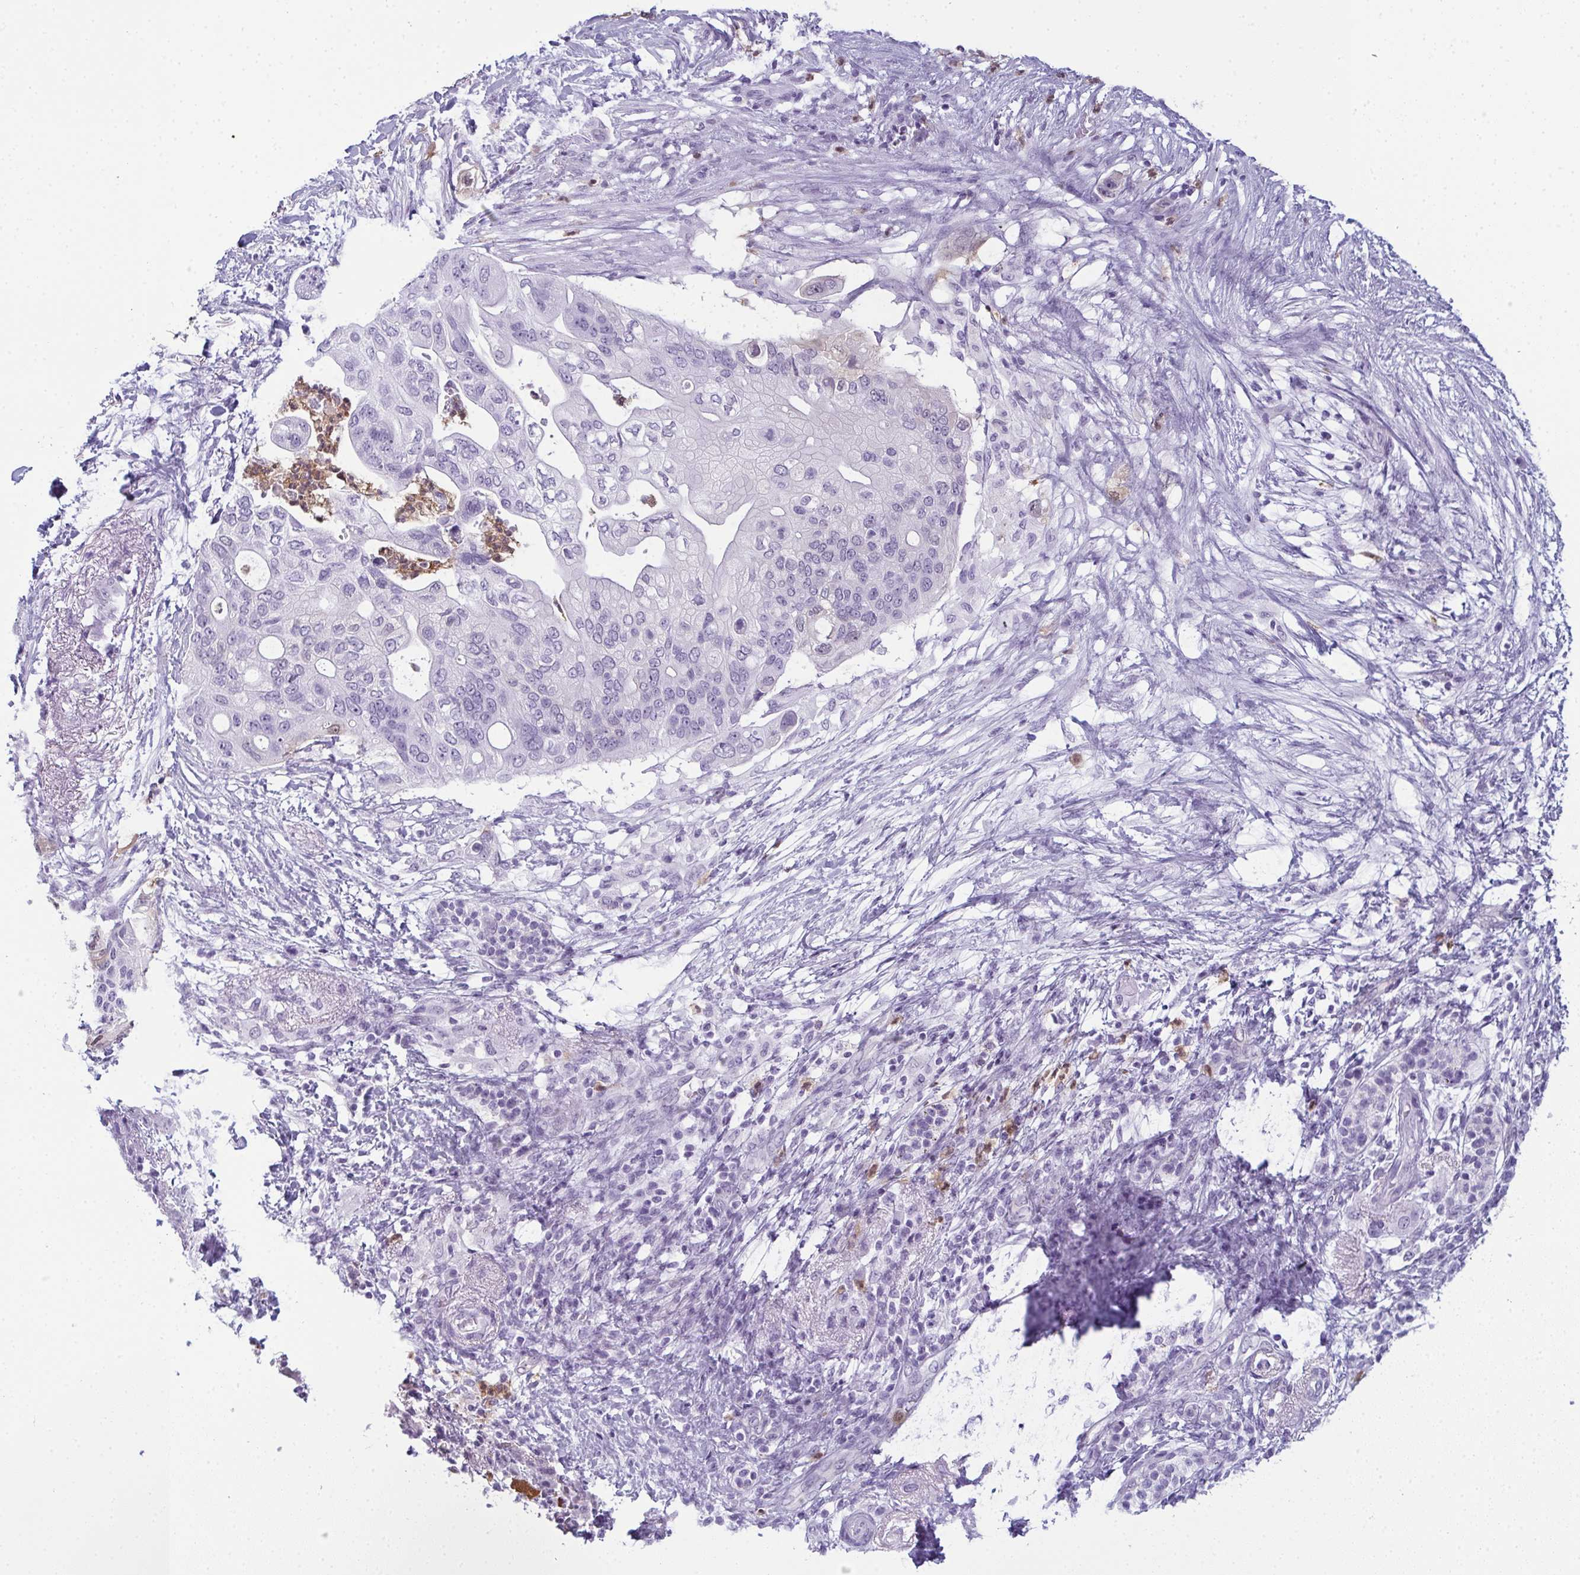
{"staining": {"intensity": "moderate", "quantity": "<25%", "location": "cytoplasmic/membranous,nuclear"}, "tissue": "pancreatic cancer", "cell_type": "Tumor cells", "image_type": "cancer", "snomed": [{"axis": "morphology", "description": "Adenocarcinoma, NOS"}, {"axis": "topography", "description": "Pancreas"}], "caption": "A brown stain highlights moderate cytoplasmic/membranous and nuclear positivity of a protein in human pancreatic cancer (adenocarcinoma) tumor cells. (DAB = brown stain, brightfield microscopy at high magnification).", "gene": "CDA", "patient": {"sex": "female", "age": 72}}